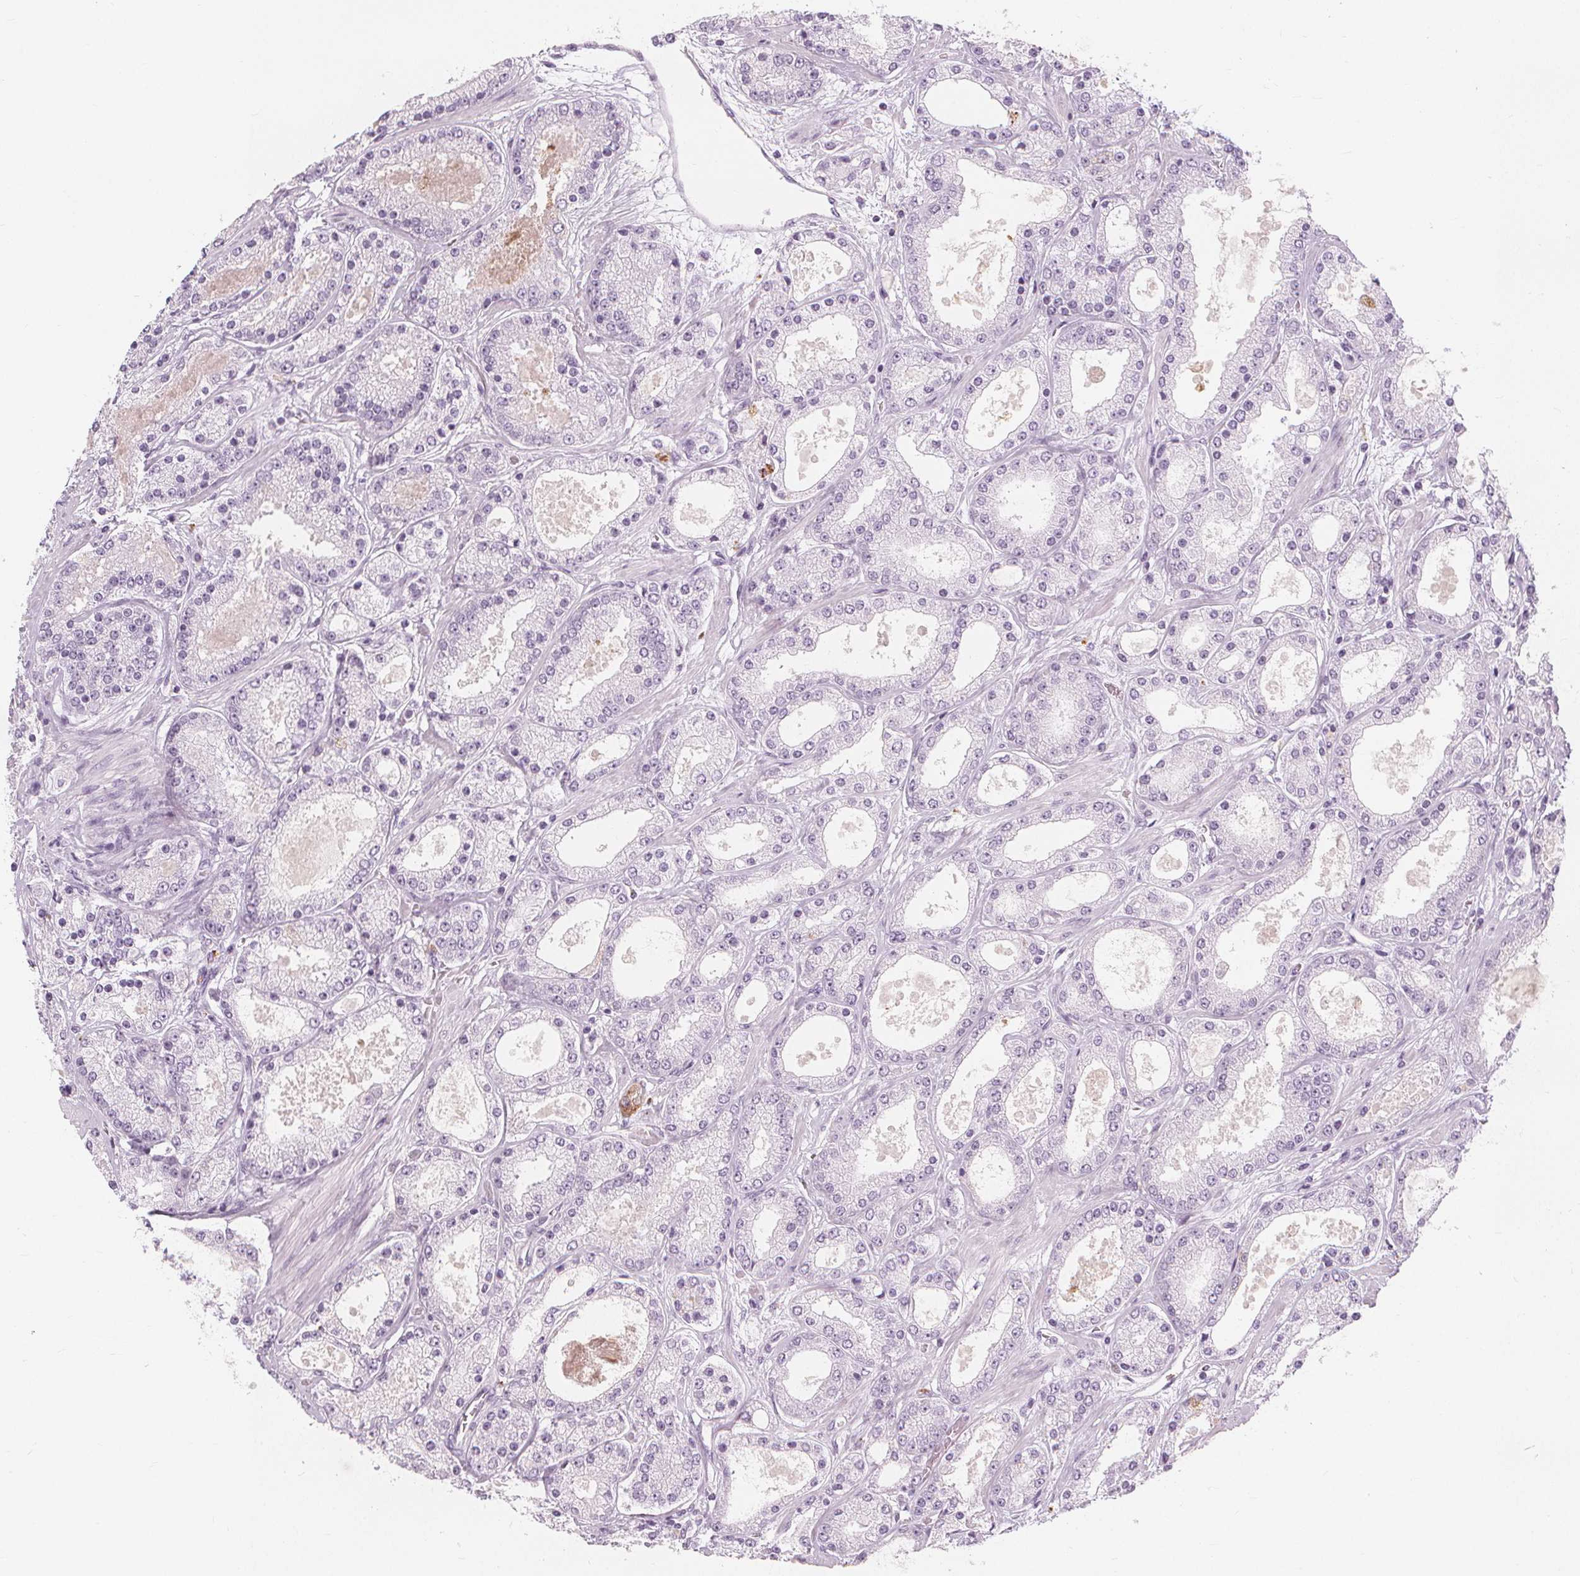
{"staining": {"intensity": "negative", "quantity": "none", "location": "none"}, "tissue": "prostate cancer", "cell_type": "Tumor cells", "image_type": "cancer", "snomed": [{"axis": "morphology", "description": "Adenocarcinoma, High grade"}, {"axis": "topography", "description": "Prostate"}], "caption": "The IHC photomicrograph has no significant positivity in tumor cells of high-grade adenocarcinoma (prostate) tissue.", "gene": "TFF1", "patient": {"sex": "male", "age": 67}}